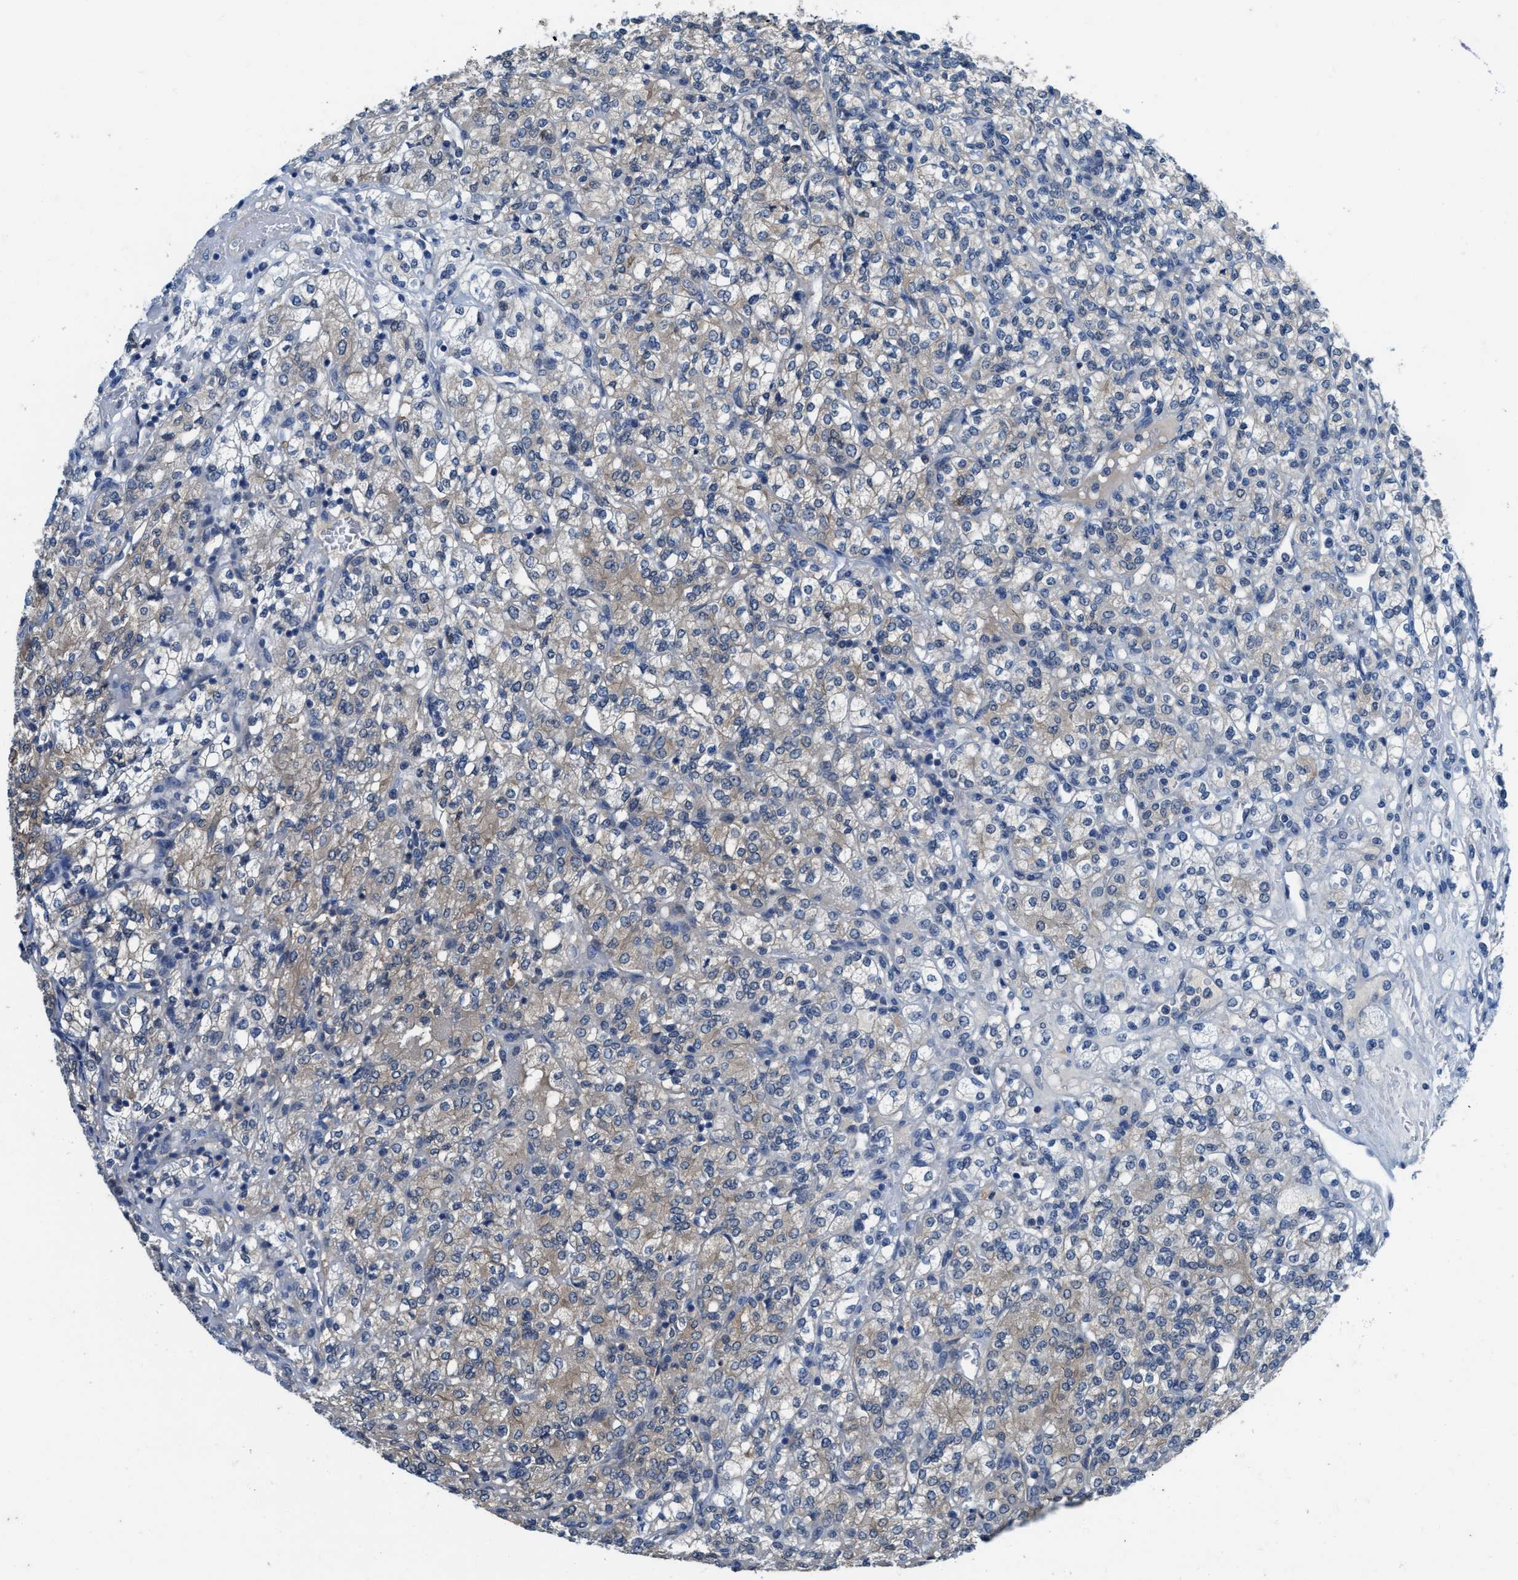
{"staining": {"intensity": "weak", "quantity": "<25%", "location": "cytoplasmic/membranous"}, "tissue": "renal cancer", "cell_type": "Tumor cells", "image_type": "cancer", "snomed": [{"axis": "morphology", "description": "Adenocarcinoma, NOS"}, {"axis": "topography", "description": "Kidney"}], "caption": "Renal adenocarcinoma was stained to show a protein in brown. There is no significant expression in tumor cells.", "gene": "NUDT5", "patient": {"sex": "male", "age": 77}}